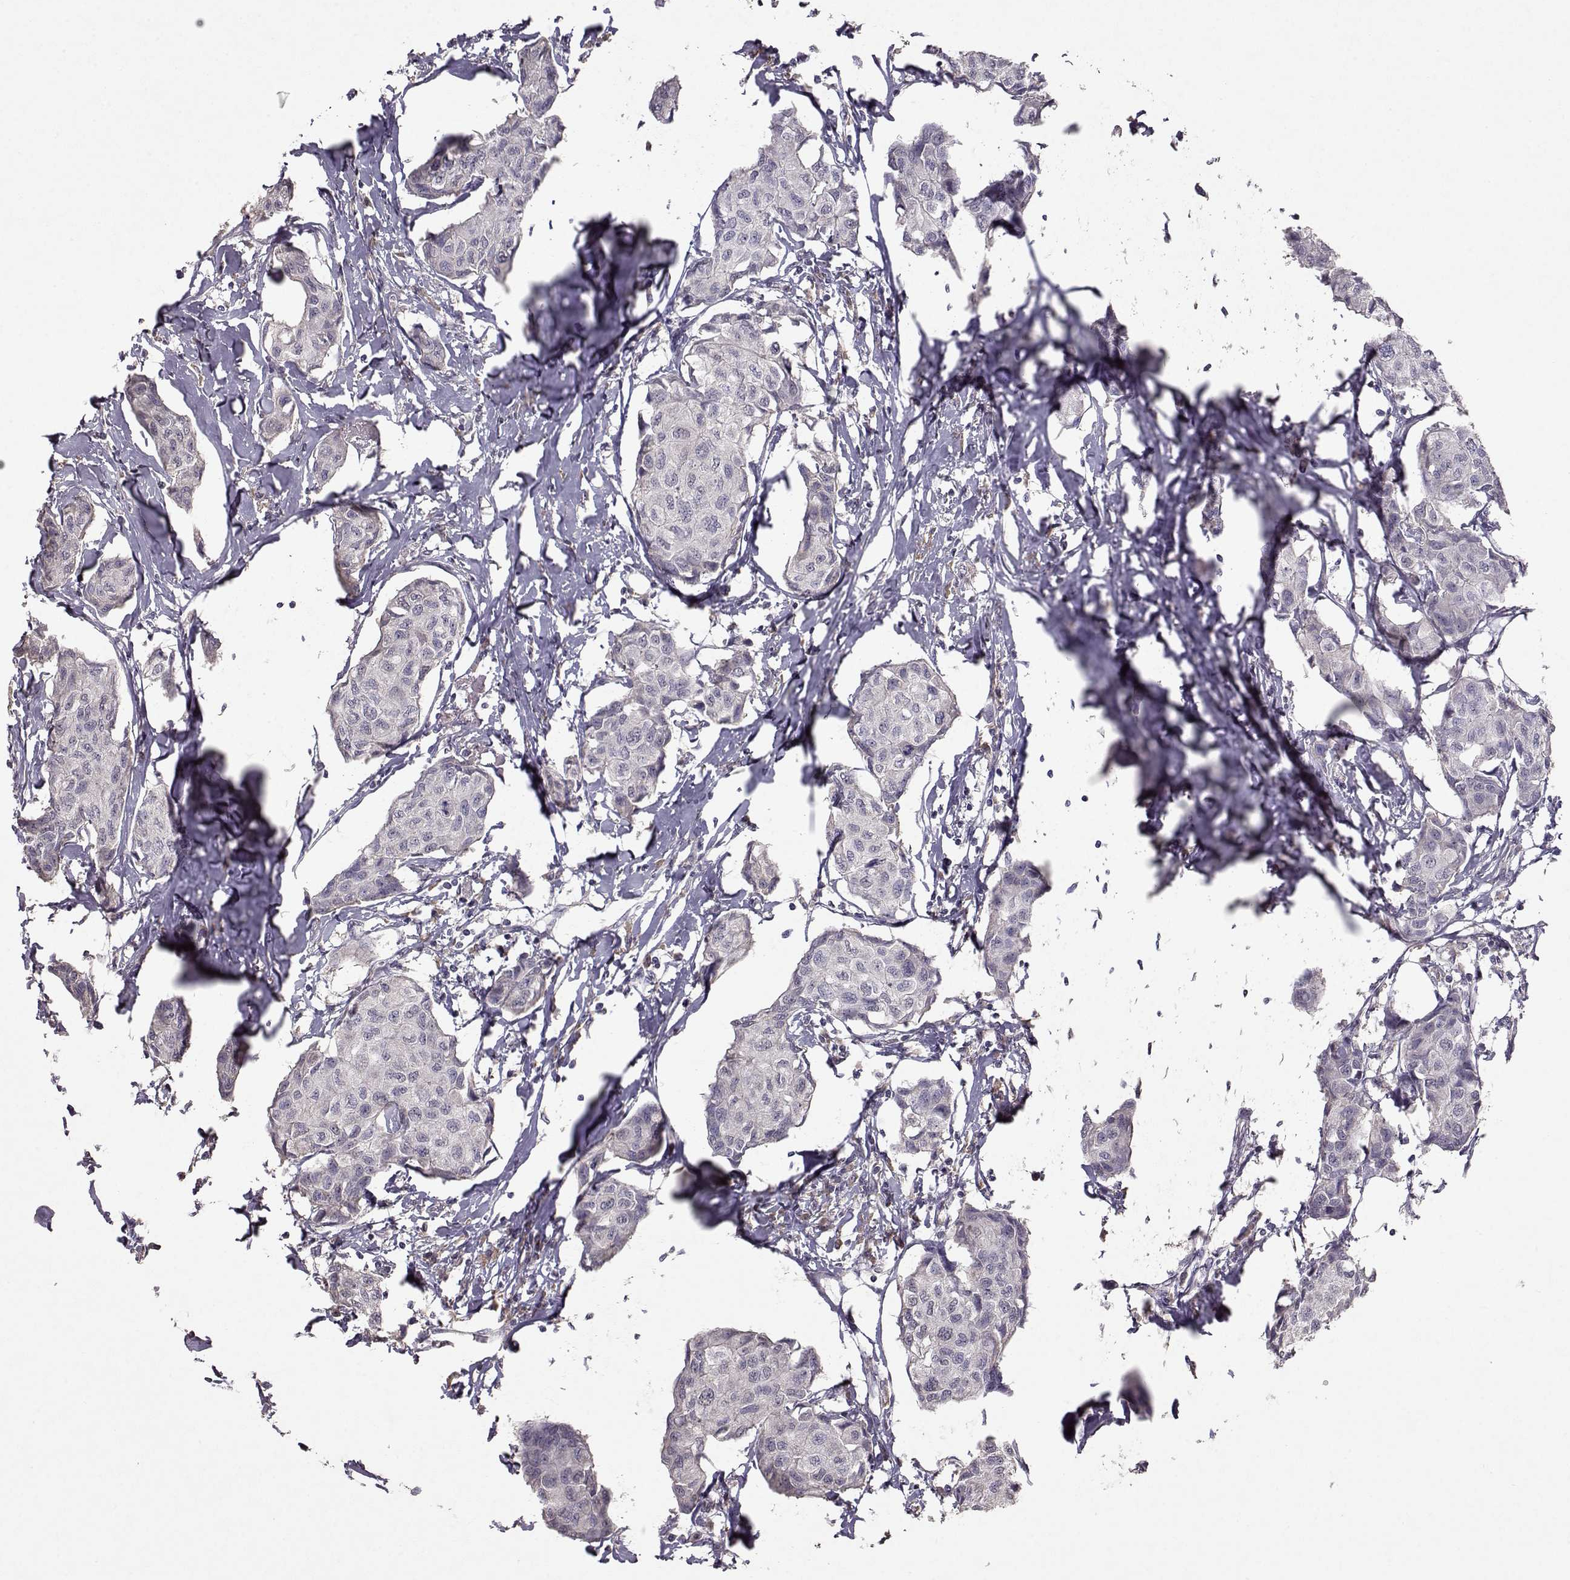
{"staining": {"intensity": "negative", "quantity": "none", "location": "none"}, "tissue": "breast cancer", "cell_type": "Tumor cells", "image_type": "cancer", "snomed": [{"axis": "morphology", "description": "Duct carcinoma"}, {"axis": "topography", "description": "Breast"}], "caption": "Breast cancer (intraductal carcinoma) was stained to show a protein in brown. There is no significant expression in tumor cells.", "gene": "PMCH", "patient": {"sex": "female", "age": 80}}